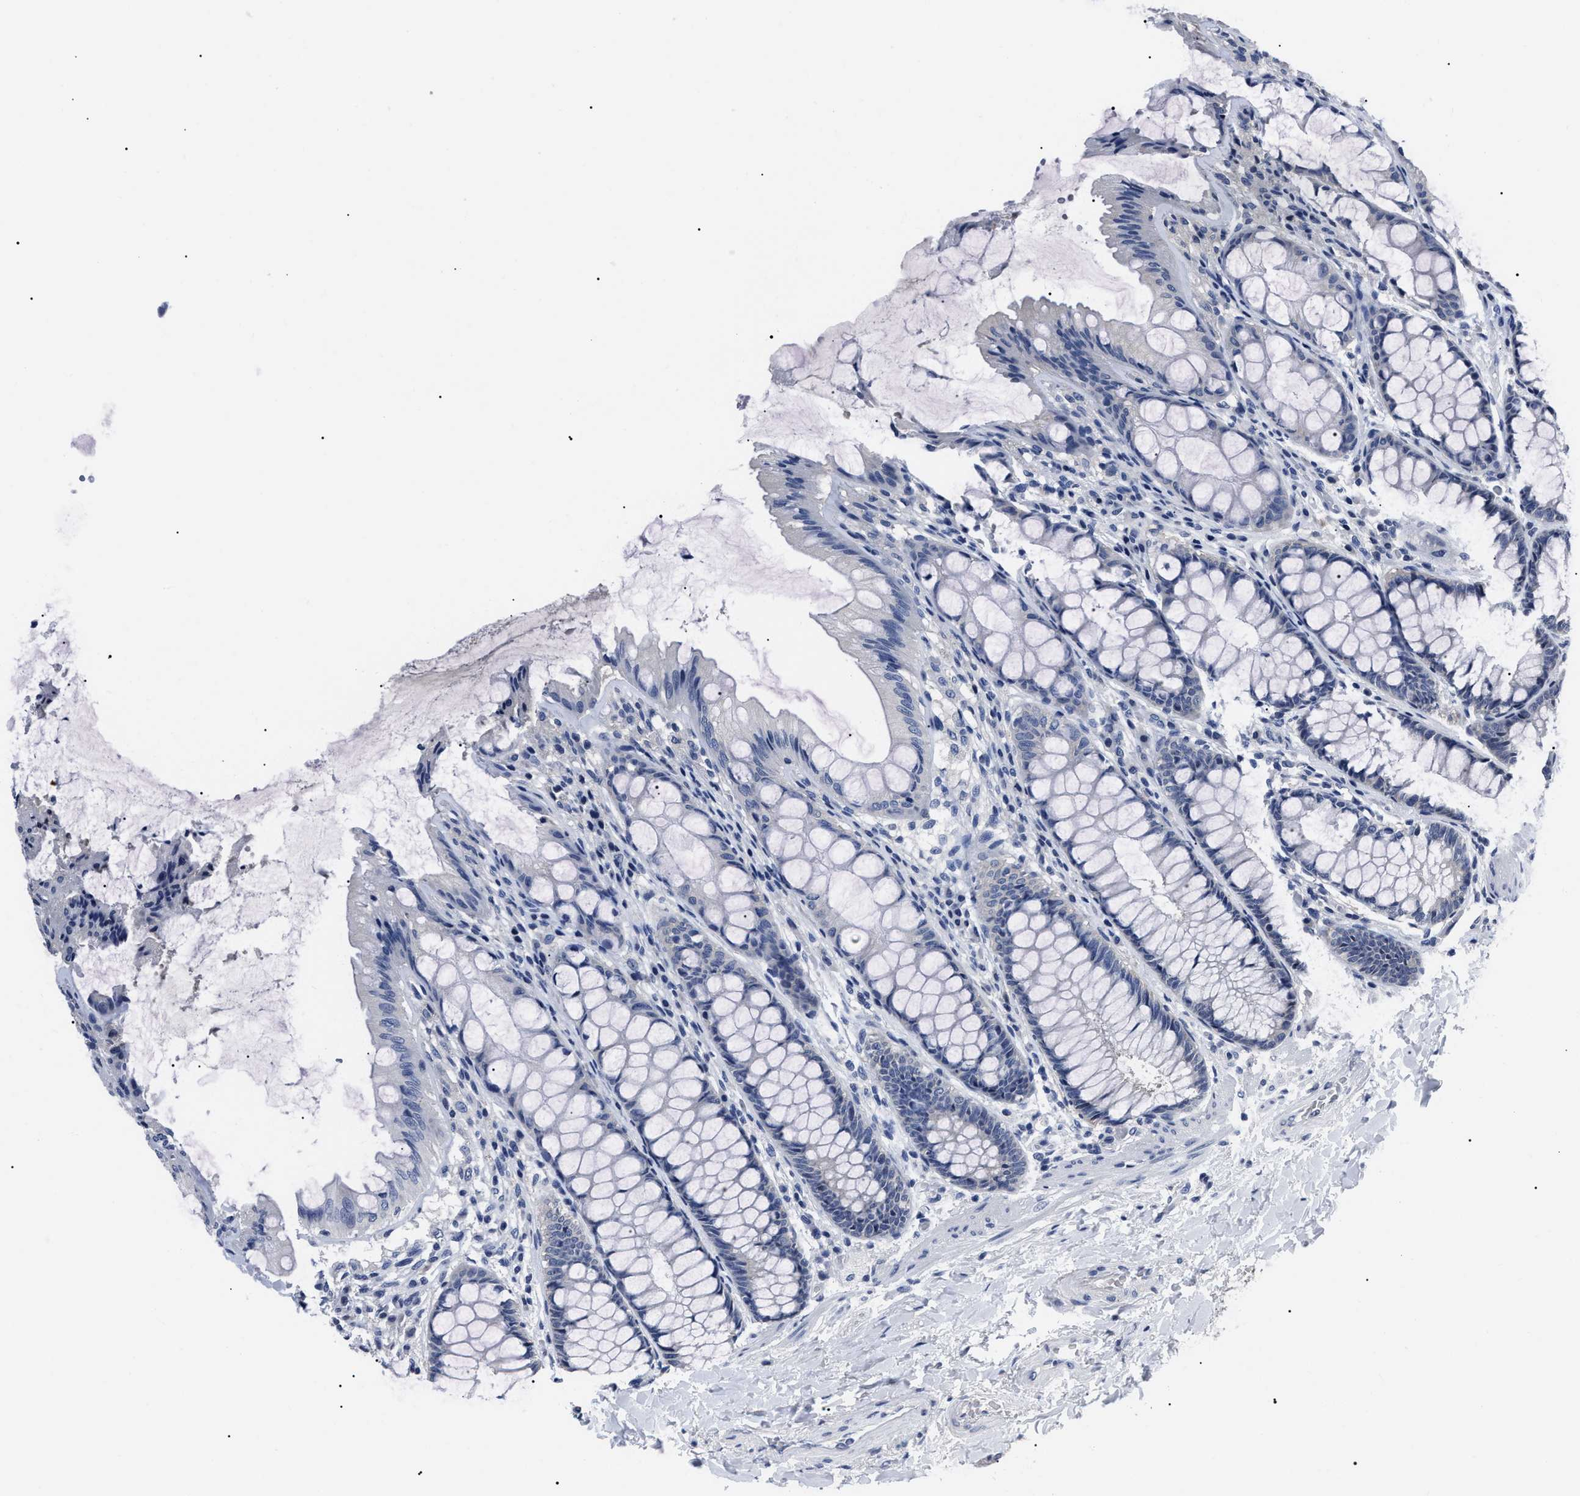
{"staining": {"intensity": "negative", "quantity": "none", "location": "none"}, "tissue": "colon", "cell_type": "Endothelial cells", "image_type": "normal", "snomed": [{"axis": "morphology", "description": "Normal tissue, NOS"}, {"axis": "topography", "description": "Colon"}], "caption": "An image of human colon is negative for staining in endothelial cells. (Immunohistochemistry (ihc), brightfield microscopy, high magnification).", "gene": "LRWD1", "patient": {"sex": "male", "age": 47}}